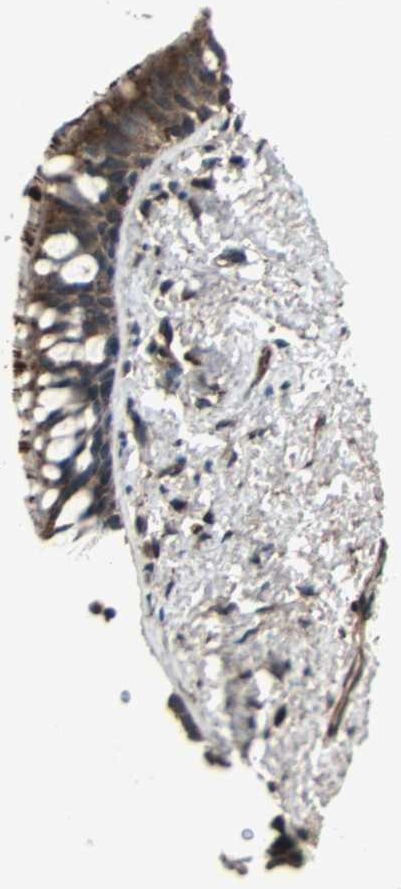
{"staining": {"intensity": "strong", "quantity": ">75%", "location": "cytoplasmic/membranous"}, "tissue": "bronchus", "cell_type": "Respiratory epithelial cells", "image_type": "normal", "snomed": [{"axis": "morphology", "description": "Normal tissue, NOS"}, {"axis": "topography", "description": "Bronchus"}], "caption": "Immunohistochemical staining of benign human bronchus shows high levels of strong cytoplasmic/membranous expression in approximately >75% of respiratory epithelial cells. The staining was performed using DAB (3,3'-diaminobenzidine) to visualize the protein expression in brown, while the nuclei were stained in blue with hematoxylin (Magnification: 20x).", "gene": "RAB7A", "patient": {"sex": "female", "age": 73}}